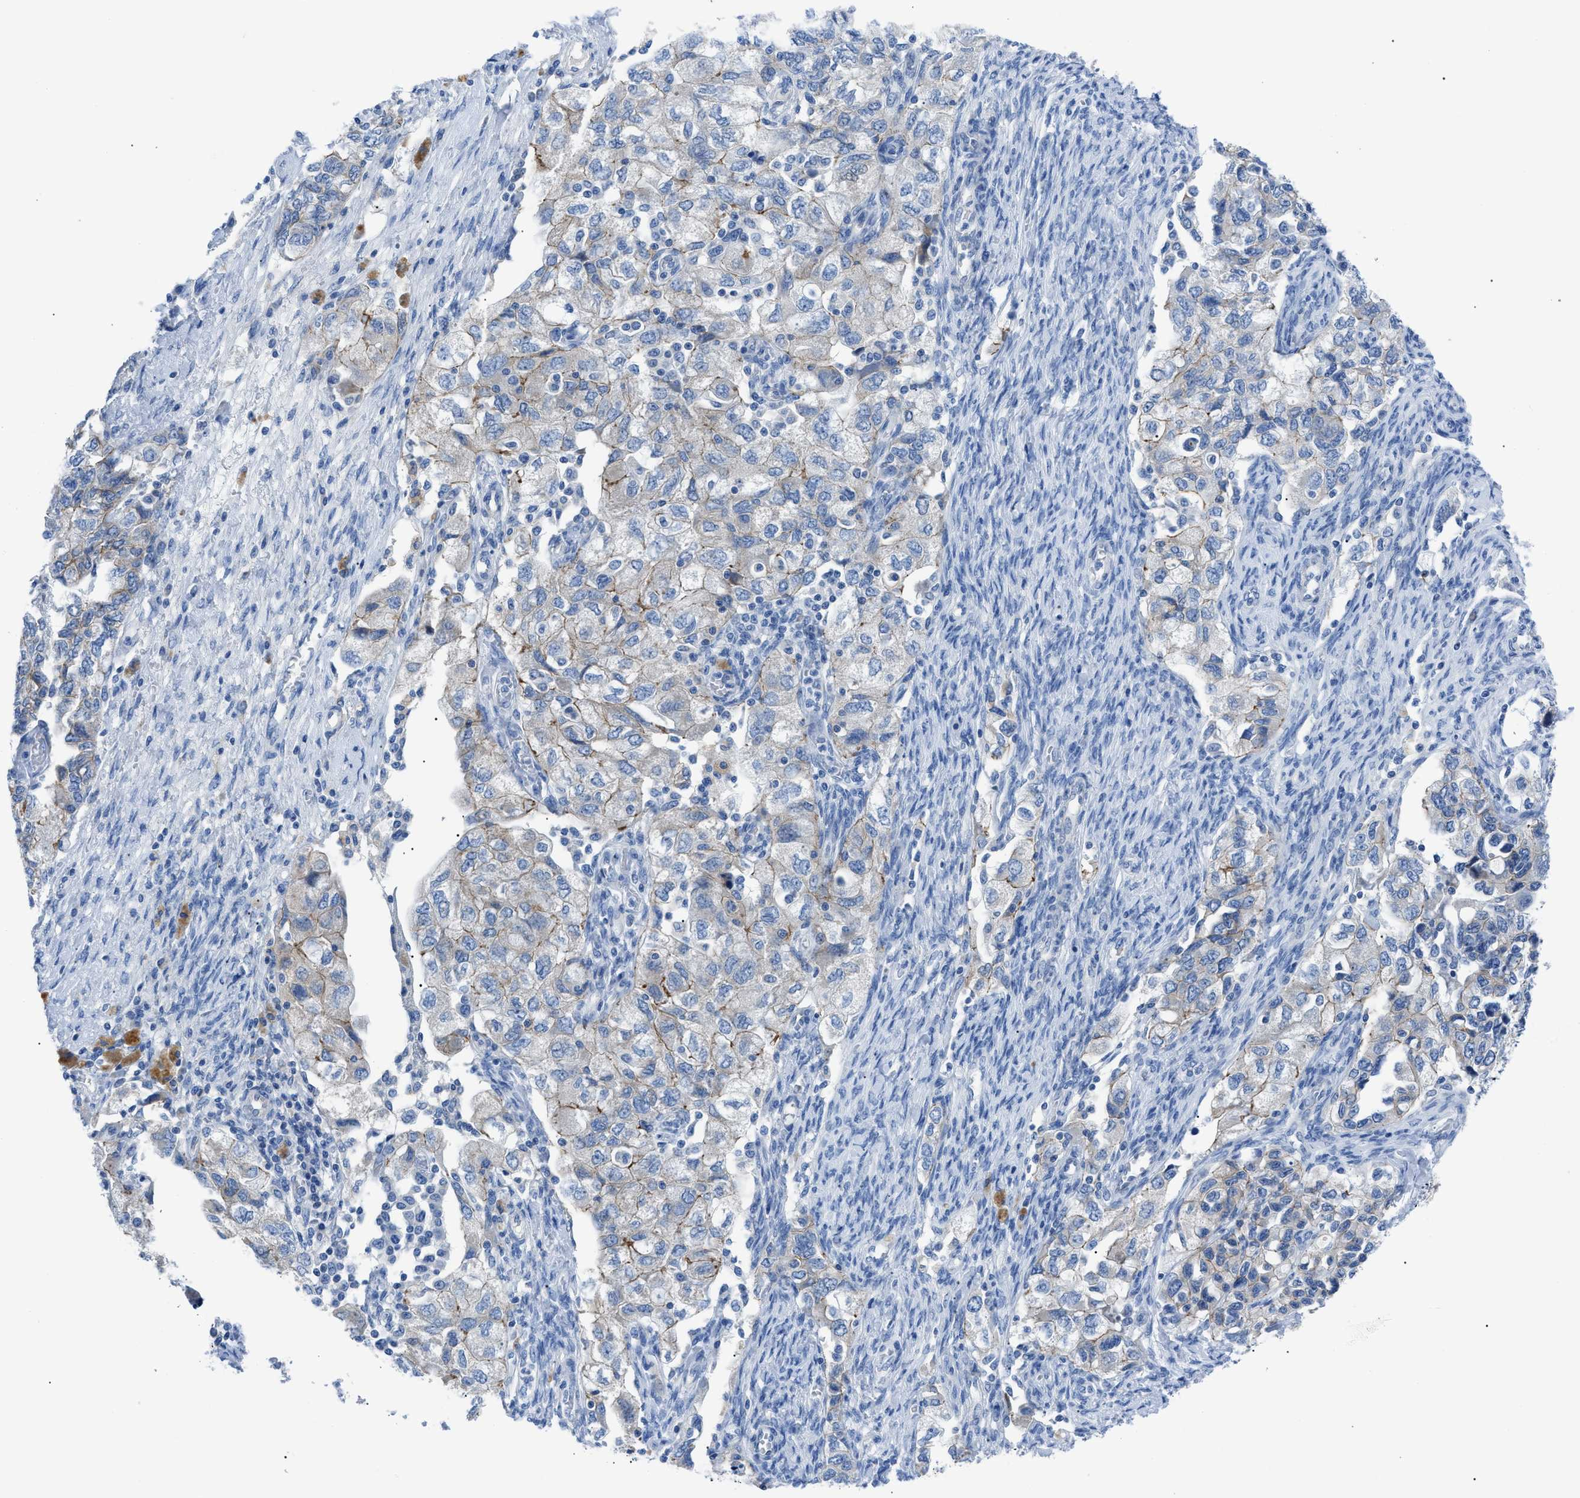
{"staining": {"intensity": "moderate", "quantity": "<25%", "location": "cytoplasmic/membranous"}, "tissue": "ovarian cancer", "cell_type": "Tumor cells", "image_type": "cancer", "snomed": [{"axis": "morphology", "description": "Carcinoma, NOS"}, {"axis": "morphology", "description": "Cystadenocarcinoma, serous, NOS"}, {"axis": "topography", "description": "Ovary"}], "caption": "Moderate cytoplasmic/membranous positivity is appreciated in approximately <25% of tumor cells in ovarian cancer.", "gene": "ZDHHC24", "patient": {"sex": "female", "age": 69}}